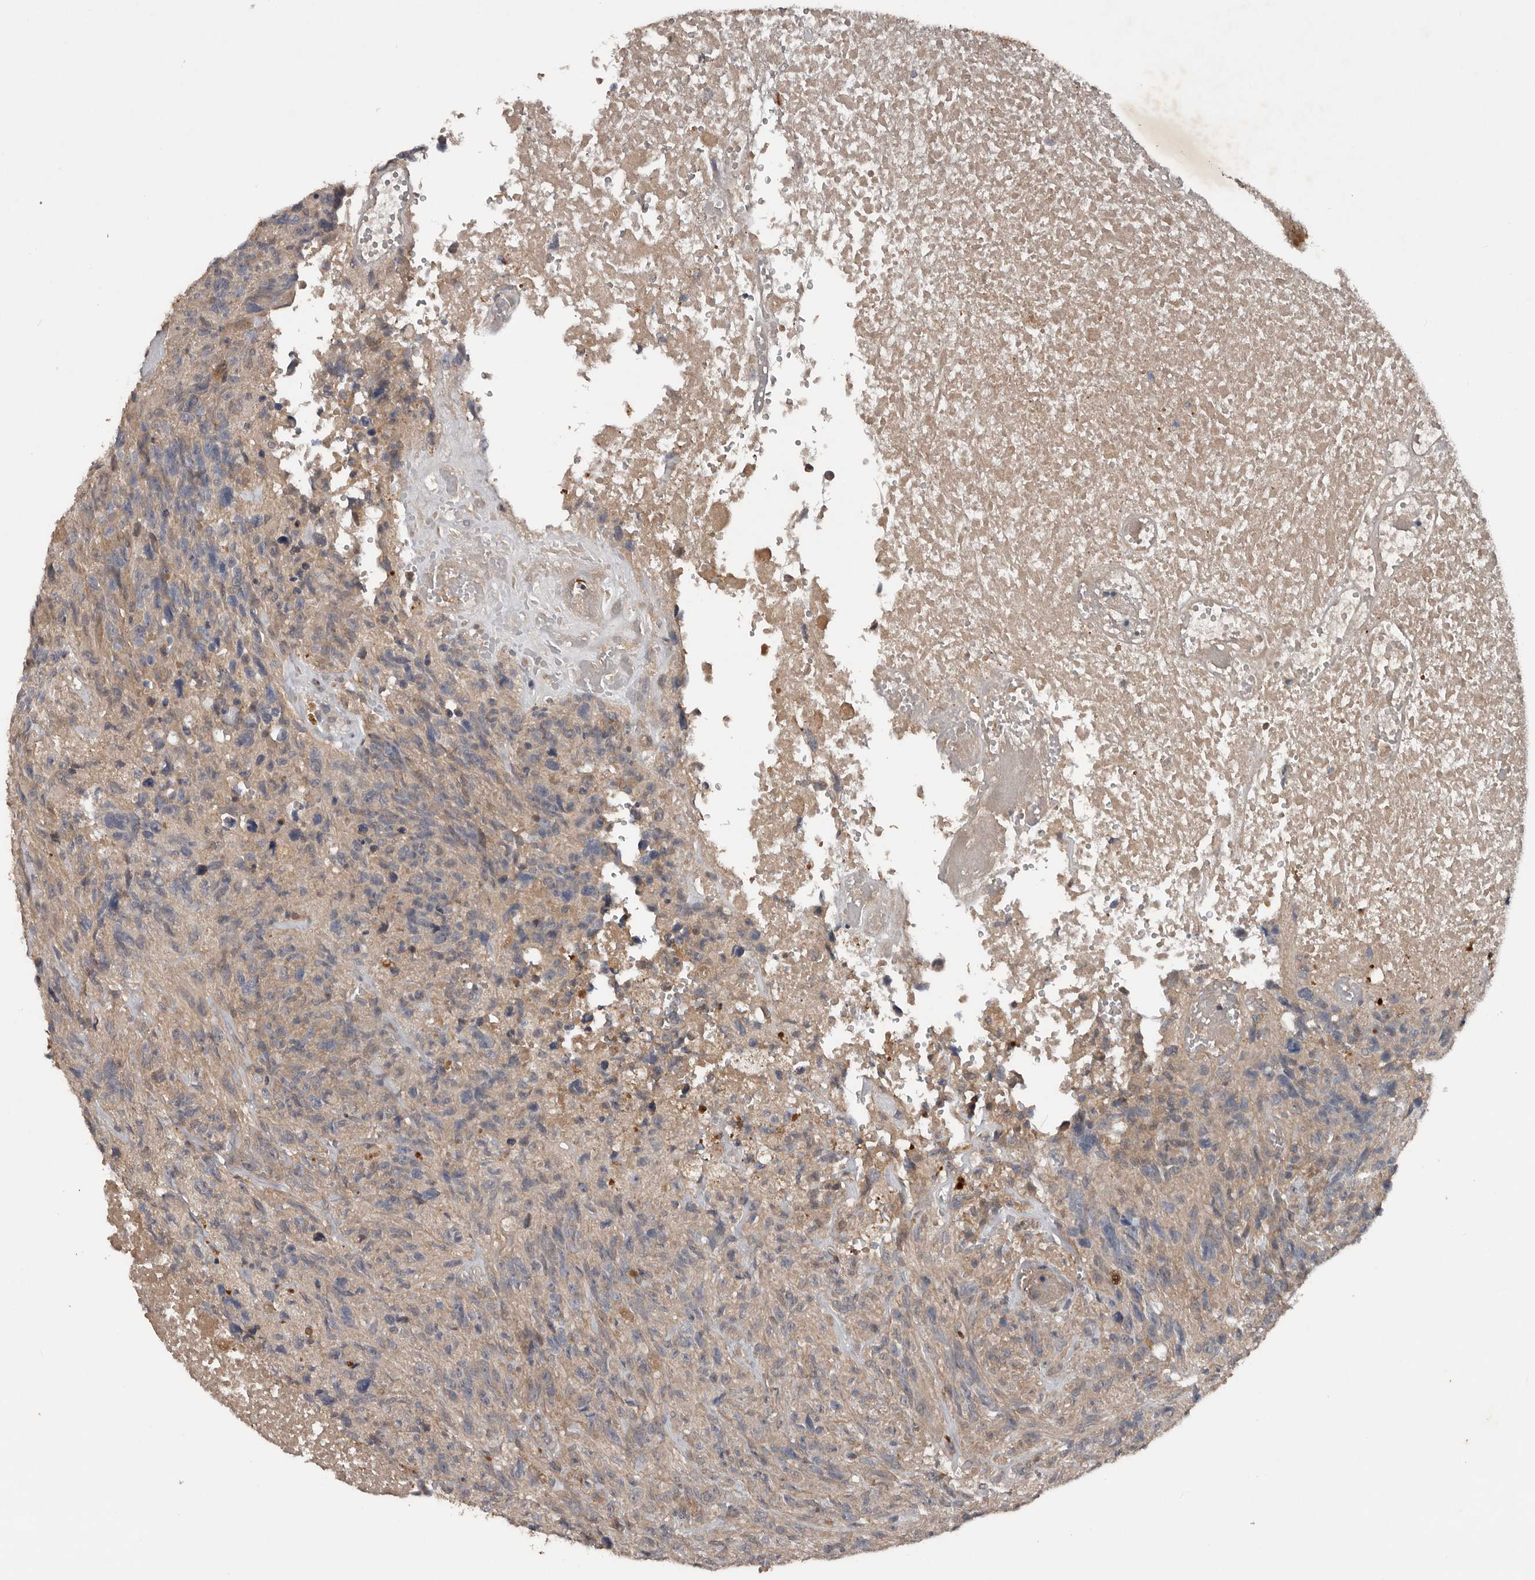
{"staining": {"intensity": "weak", "quantity": "<25%", "location": "cytoplasmic/membranous"}, "tissue": "glioma", "cell_type": "Tumor cells", "image_type": "cancer", "snomed": [{"axis": "morphology", "description": "Glioma, malignant, High grade"}, {"axis": "topography", "description": "Brain"}], "caption": "High-grade glioma (malignant) was stained to show a protein in brown. There is no significant staining in tumor cells. Brightfield microscopy of immunohistochemistry stained with DAB (brown) and hematoxylin (blue), captured at high magnification.", "gene": "DNAJB4", "patient": {"sex": "male", "age": 69}}